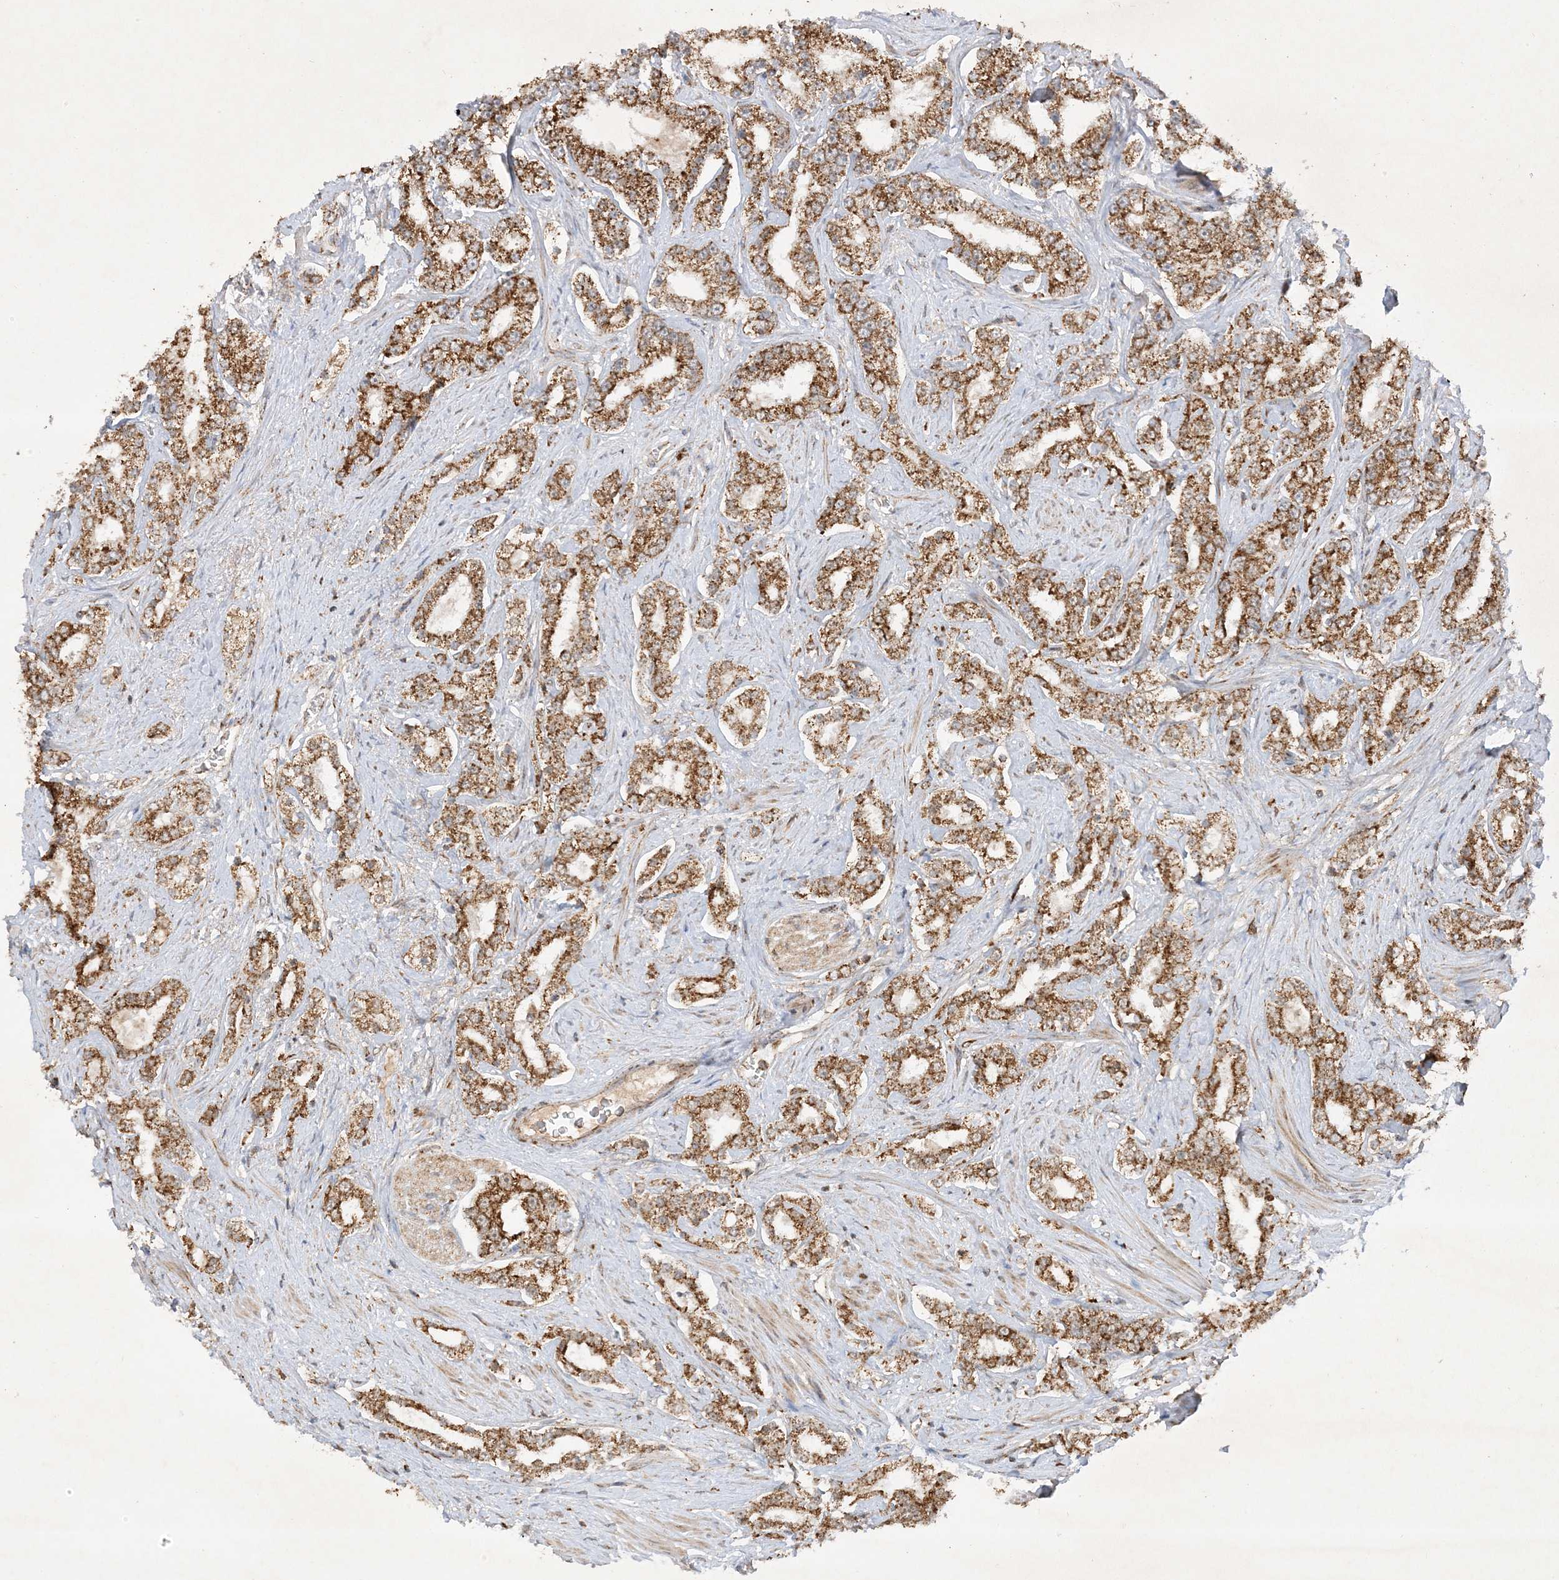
{"staining": {"intensity": "strong", "quantity": ">75%", "location": "cytoplasmic/membranous"}, "tissue": "prostate cancer", "cell_type": "Tumor cells", "image_type": "cancer", "snomed": [{"axis": "morphology", "description": "Normal tissue, NOS"}, {"axis": "morphology", "description": "Adenocarcinoma, High grade"}, {"axis": "topography", "description": "Prostate"}], "caption": "Brown immunohistochemical staining in high-grade adenocarcinoma (prostate) shows strong cytoplasmic/membranous positivity in approximately >75% of tumor cells.", "gene": "NDUFAF3", "patient": {"sex": "male", "age": 83}}